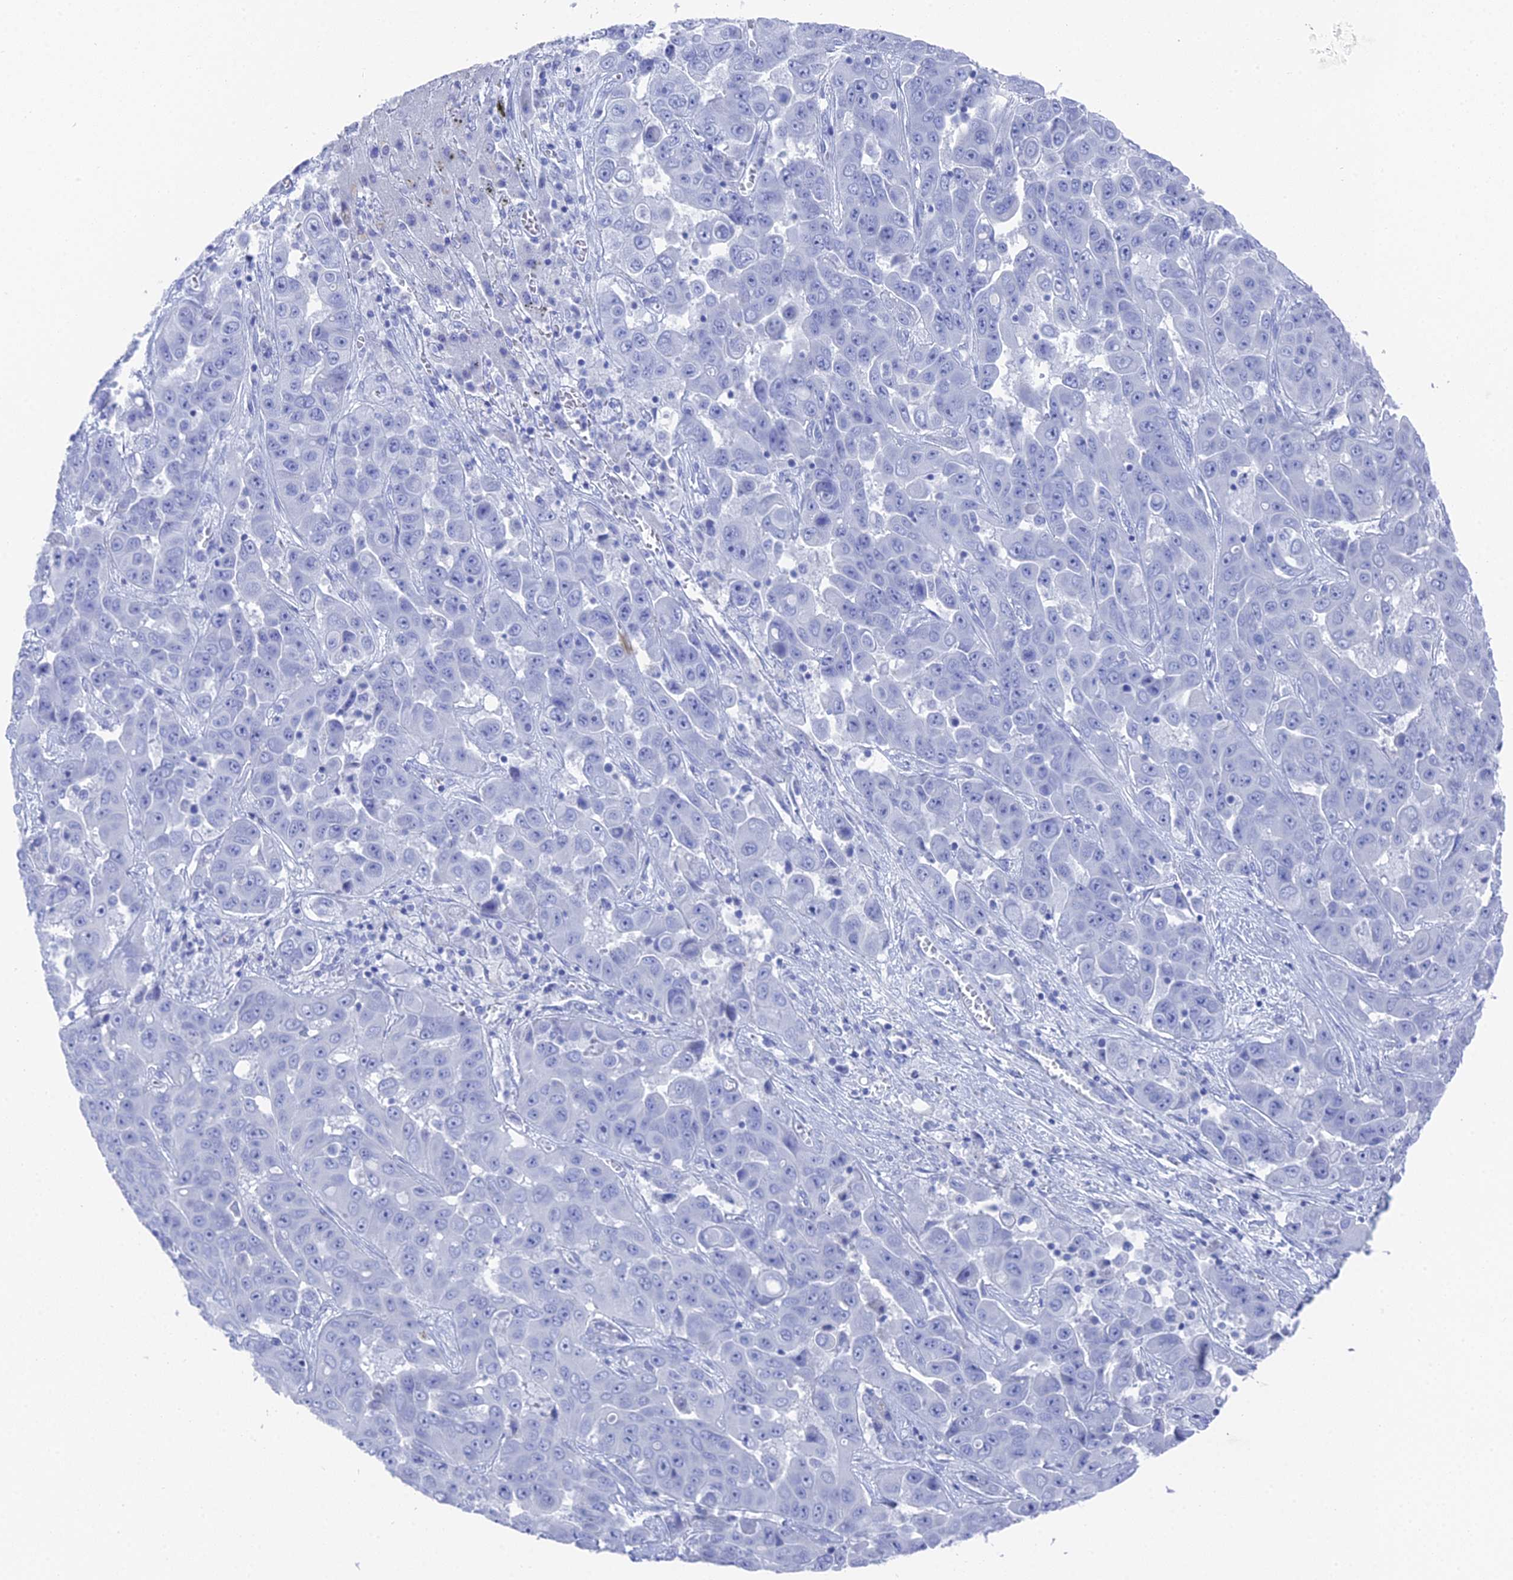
{"staining": {"intensity": "negative", "quantity": "none", "location": "none"}, "tissue": "liver cancer", "cell_type": "Tumor cells", "image_type": "cancer", "snomed": [{"axis": "morphology", "description": "Cholangiocarcinoma"}, {"axis": "topography", "description": "Liver"}], "caption": "Human cholangiocarcinoma (liver) stained for a protein using immunohistochemistry (IHC) shows no positivity in tumor cells.", "gene": "ENPP3", "patient": {"sex": "female", "age": 52}}